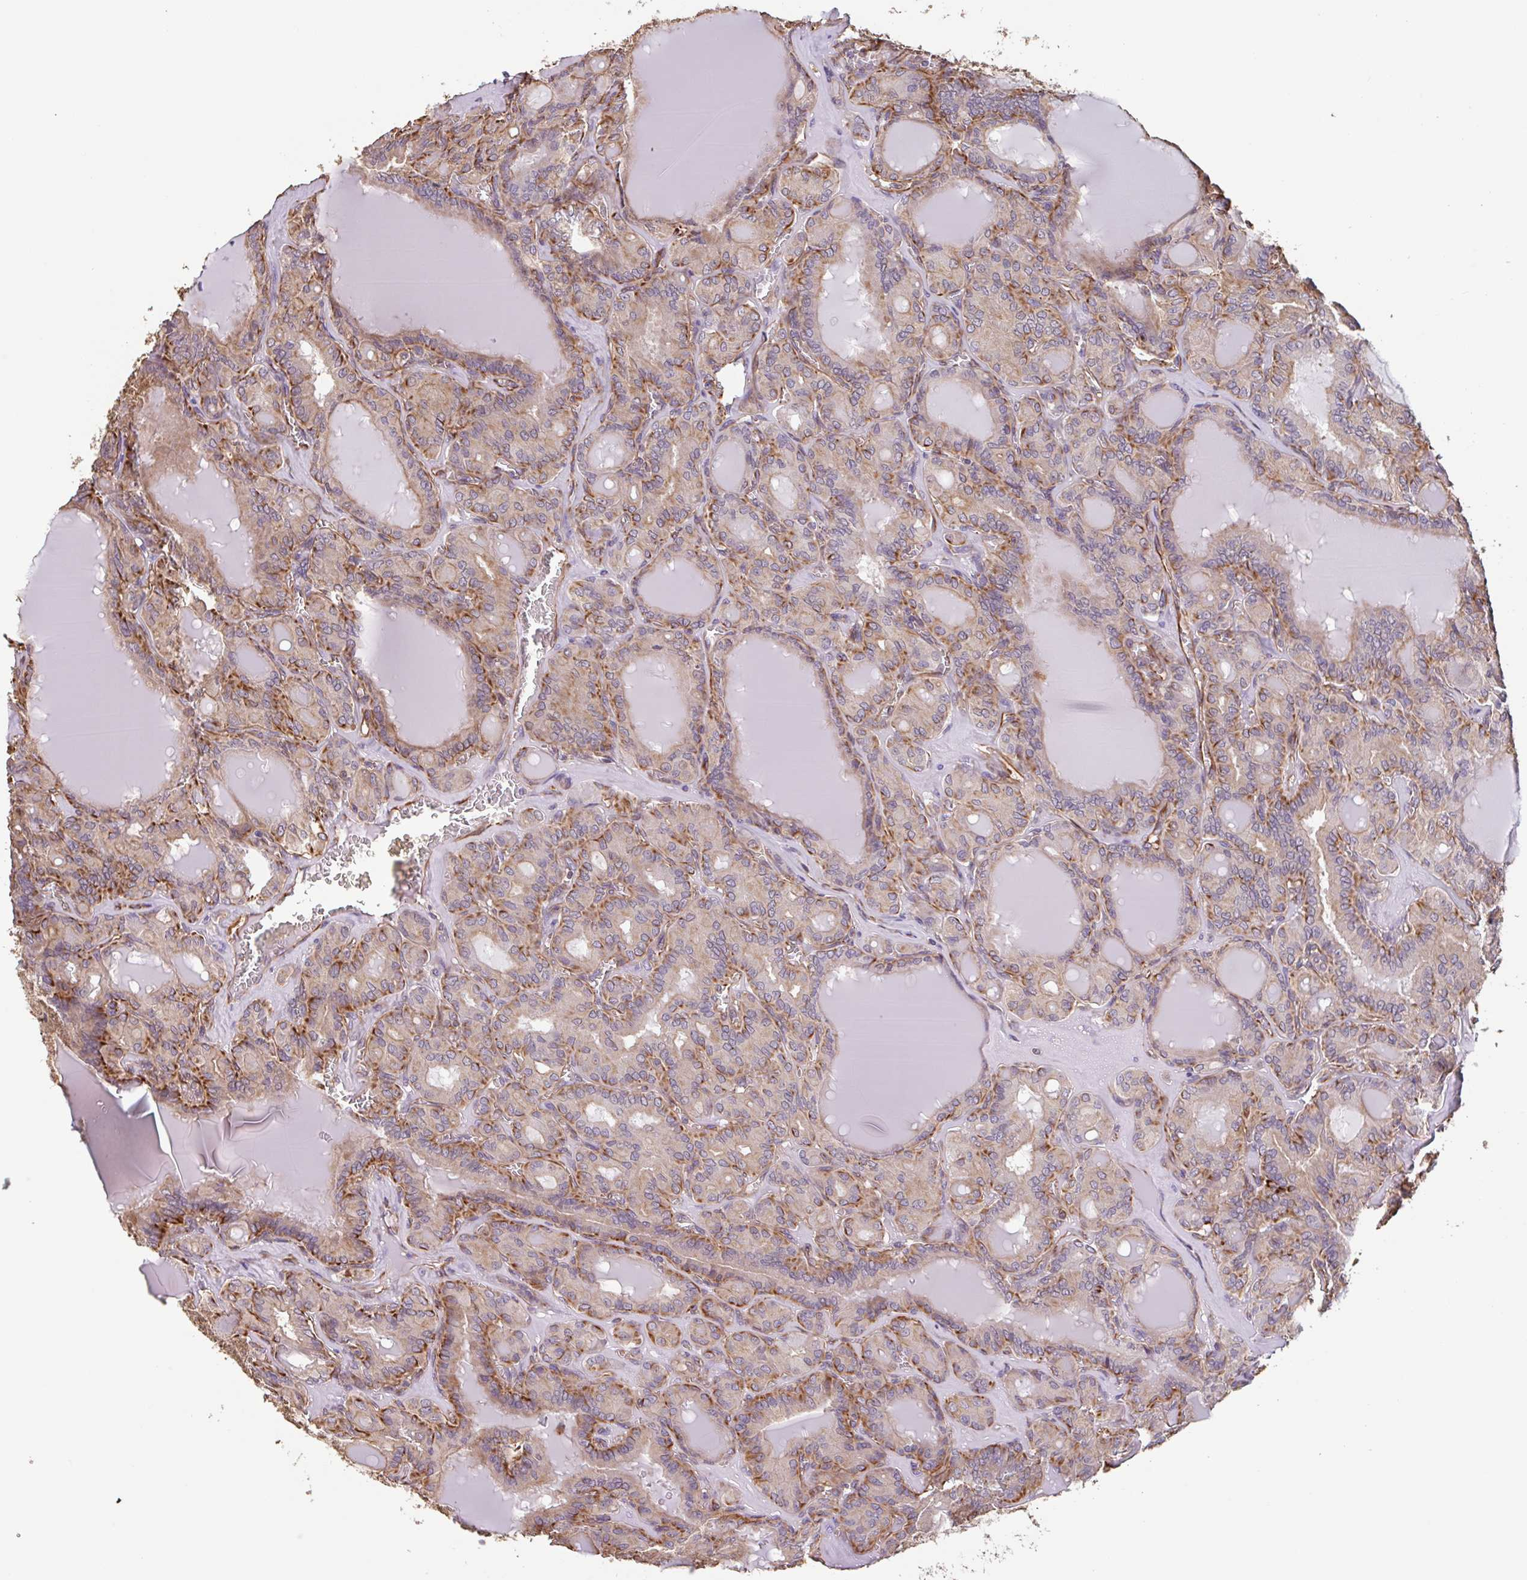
{"staining": {"intensity": "moderate", "quantity": "25%-75%", "location": "cytoplasmic/membranous"}, "tissue": "thyroid cancer", "cell_type": "Tumor cells", "image_type": "cancer", "snomed": [{"axis": "morphology", "description": "Papillary adenocarcinoma, NOS"}, {"axis": "topography", "description": "Thyroid gland"}], "caption": "Protein expression analysis of thyroid papillary adenocarcinoma demonstrates moderate cytoplasmic/membranous staining in about 25%-75% of tumor cells. (Brightfield microscopy of DAB IHC at high magnification).", "gene": "ZNF790", "patient": {"sex": "male", "age": 87}}